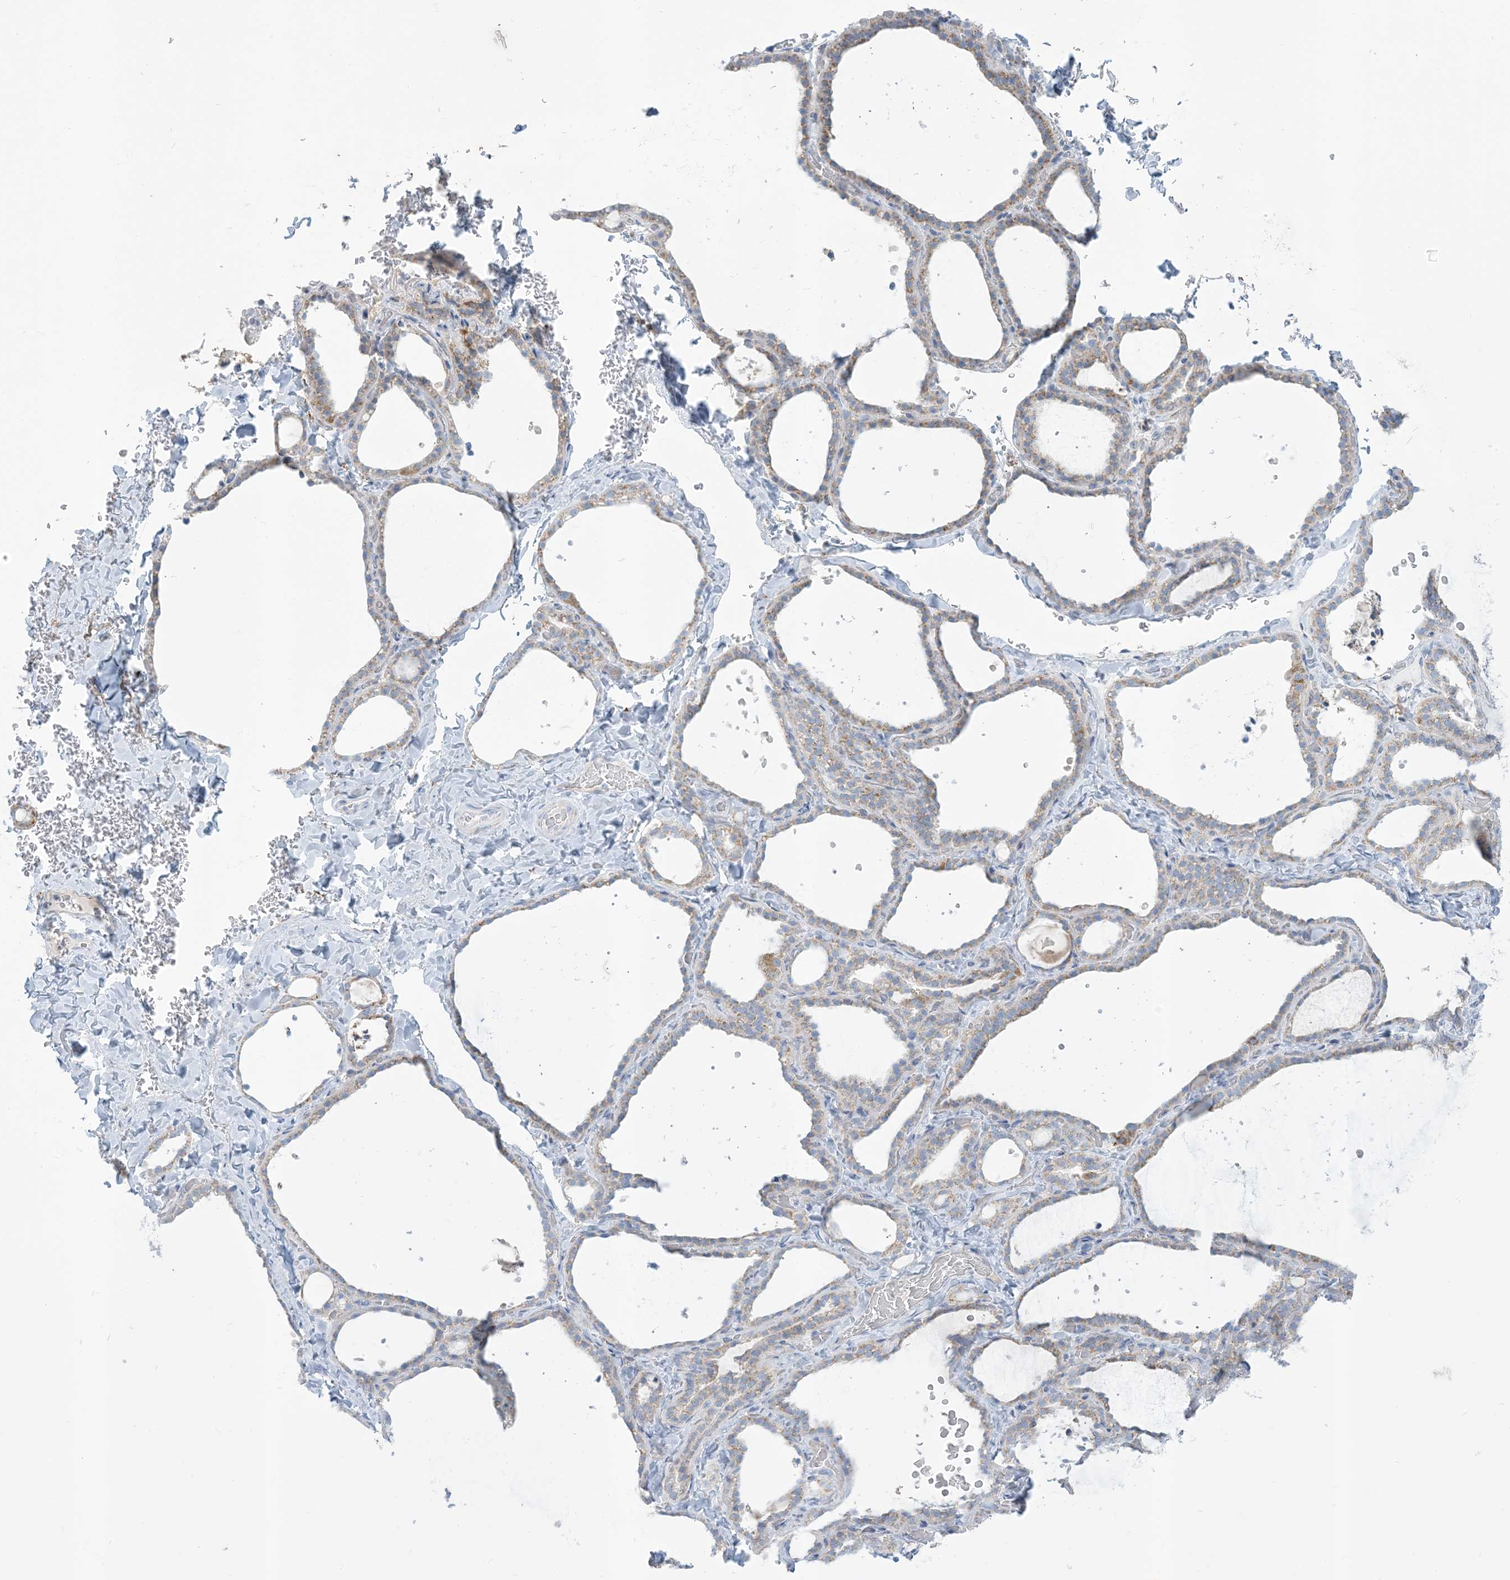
{"staining": {"intensity": "weak", "quantity": "25%-75%", "location": "cytoplasmic/membranous"}, "tissue": "thyroid gland", "cell_type": "Glandular cells", "image_type": "normal", "snomed": [{"axis": "morphology", "description": "Normal tissue, NOS"}, {"axis": "topography", "description": "Thyroid gland"}], "caption": "Protein staining demonstrates weak cytoplasmic/membranous staining in approximately 25%-75% of glandular cells in unremarkable thyroid gland. (DAB = brown stain, brightfield microscopy at high magnification).", "gene": "ZDHHC4", "patient": {"sex": "female", "age": 22}}